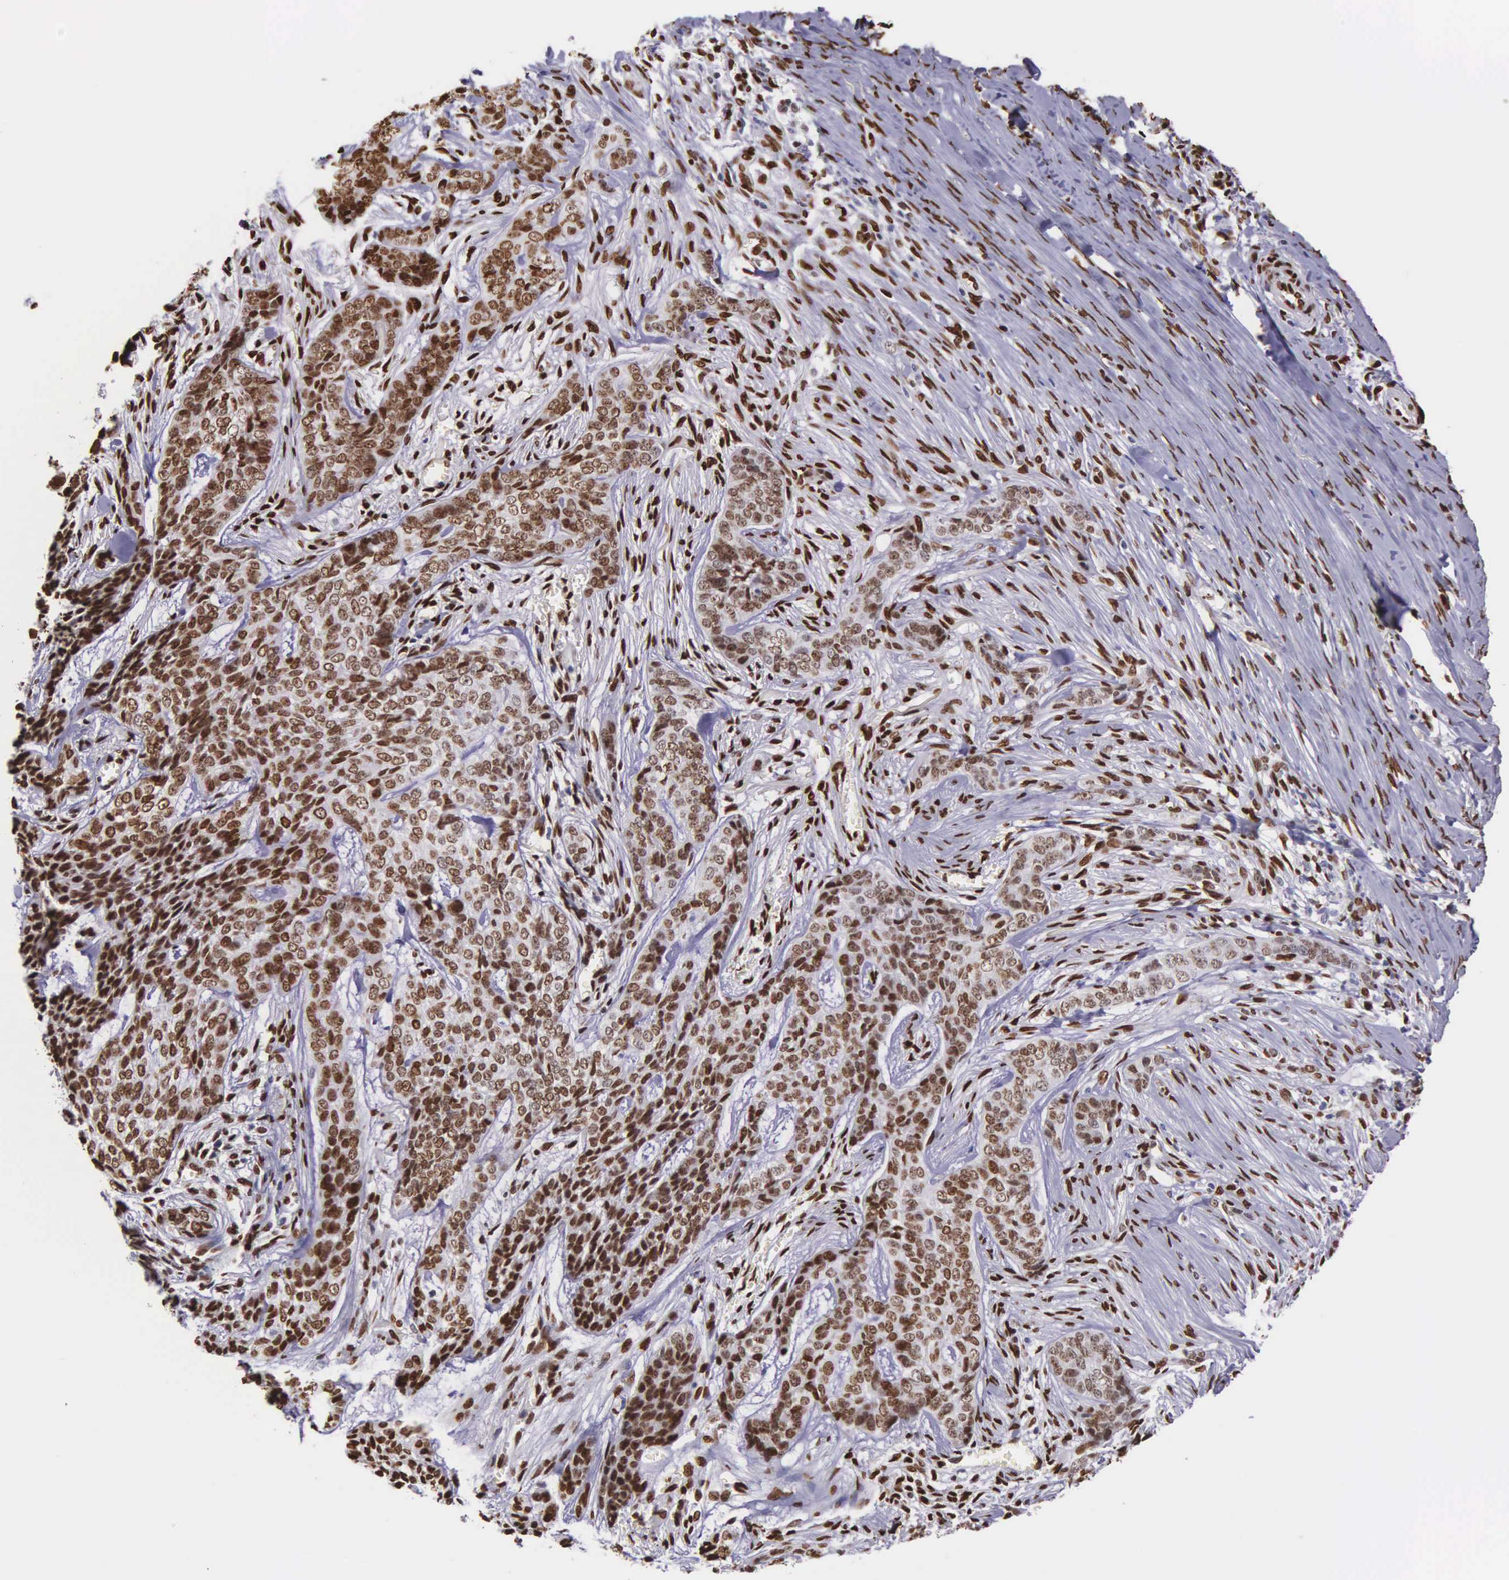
{"staining": {"intensity": "strong", "quantity": ">75%", "location": "nuclear"}, "tissue": "skin cancer", "cell_type": "Tumor cells", "image_type": "cancer", "snomed": [{"axis": "morphology", "description": "Normal tissue, NOS"}, {"axis": "morphology", "description": "Basal cell carcinoma"}, {"axis": "topography", "description": "Skin"}], "caption": "Immunohistochemical staining of basal cell carcinoma (skin) shows high levels of strong nuclear expression in approximately >75% of tumor cells.", "gene": "H1-0", "patient": {"sex": "female", "age": 65}}